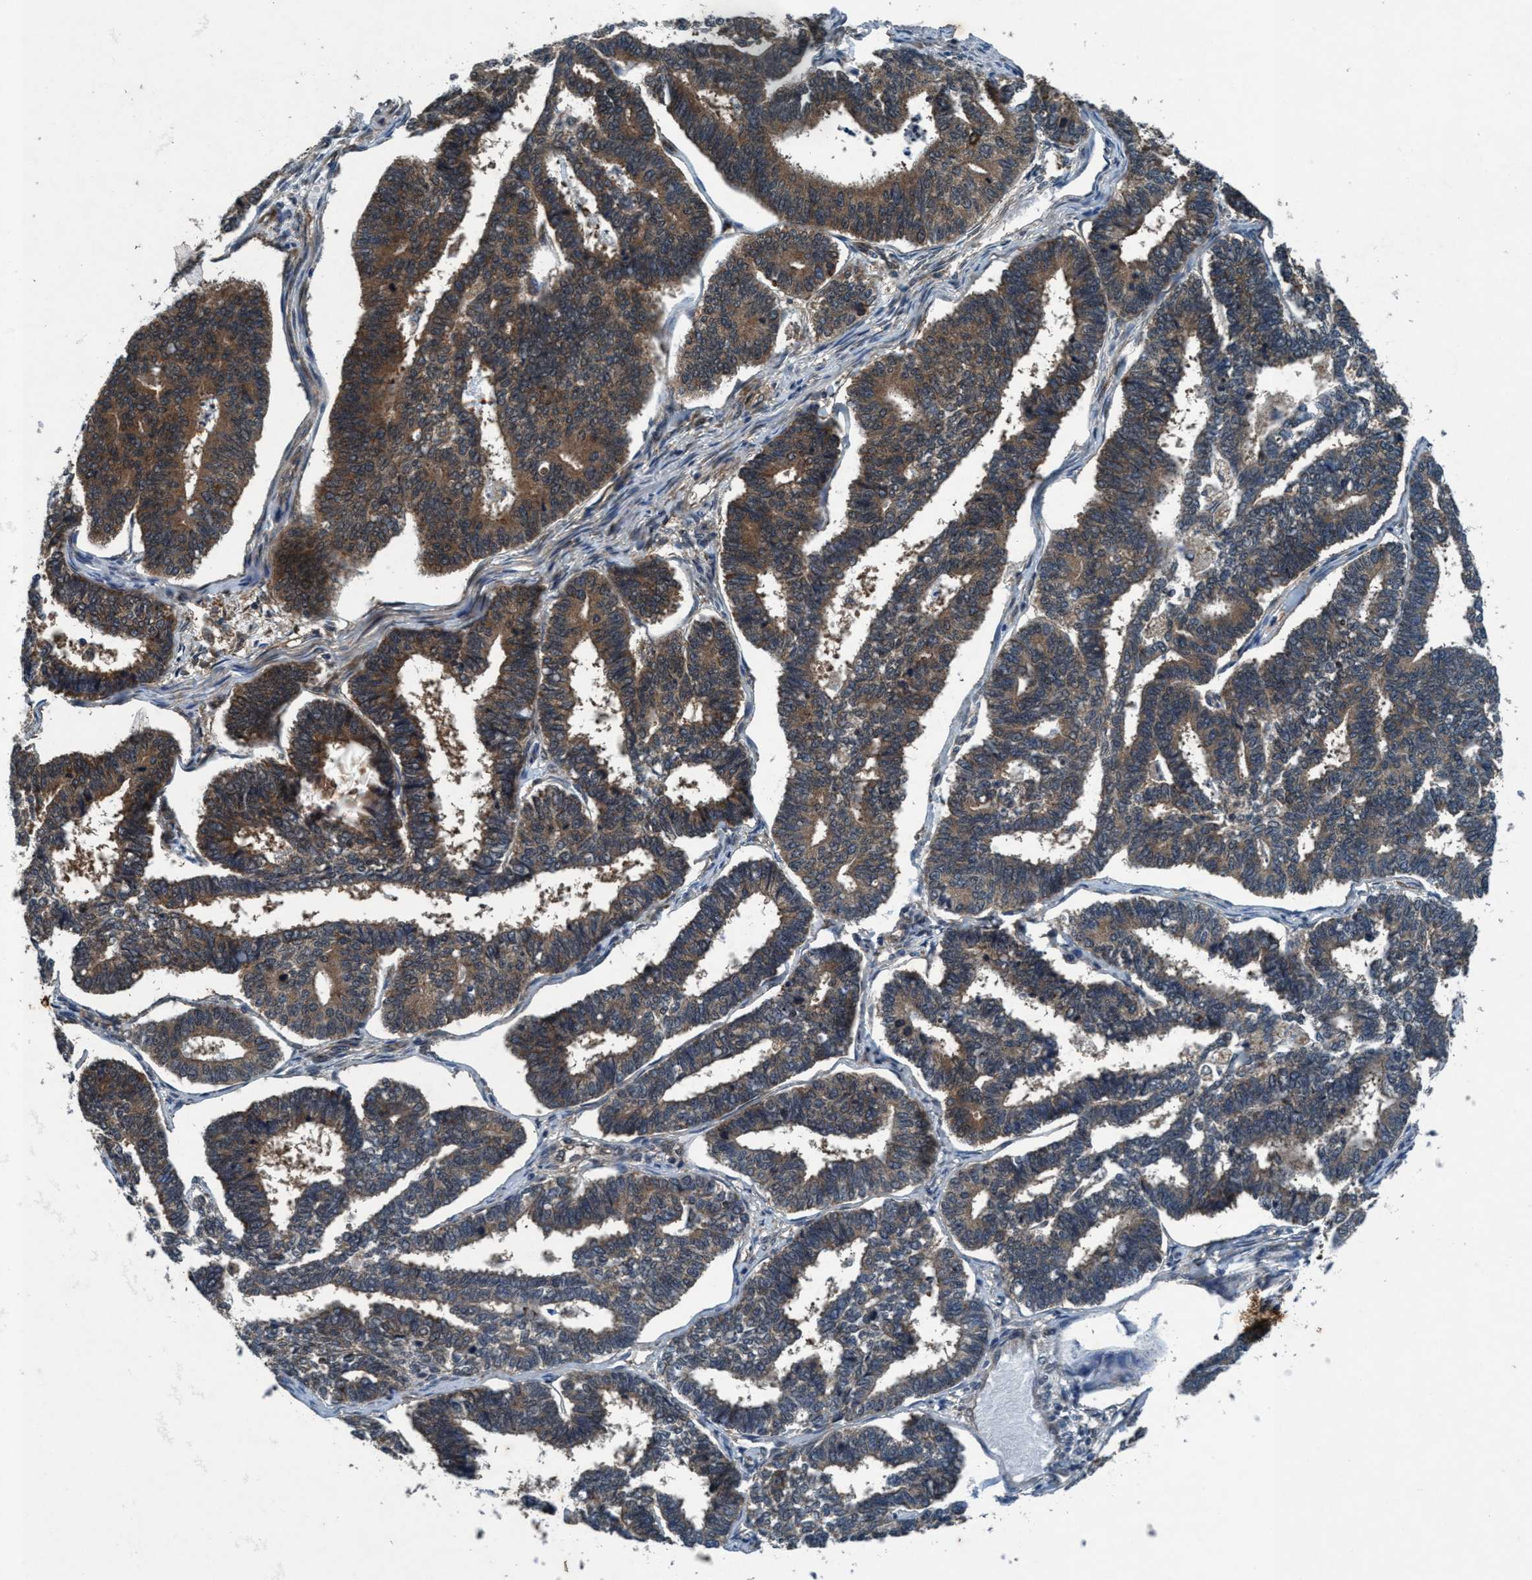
{"staining": {"intensity": "moderate", "quantity": ">75%", "location": "cytoplasmic/membranous"}, "tissue": "endometrial cancer", "cell_type": "Tumor cells", "image_type": "cancer", "snomed": [{"axis": "morphology", "description": "Adenocarcinoma, NOS"}, {"axis": "topography", "description": "Endometrium"}], "caption": "Endometrial cancer stained with immunohistochemistry (IHC) displays moderate cytoplasmic/membranous staining in about >75% of tumor cells. (DAB (3,3'-diaminobenzidine) IHC, brown staining for protein, blue staining for nuclei).", "gene": "AKT1S1", "patient": {"sex": "female", "age": 70}}